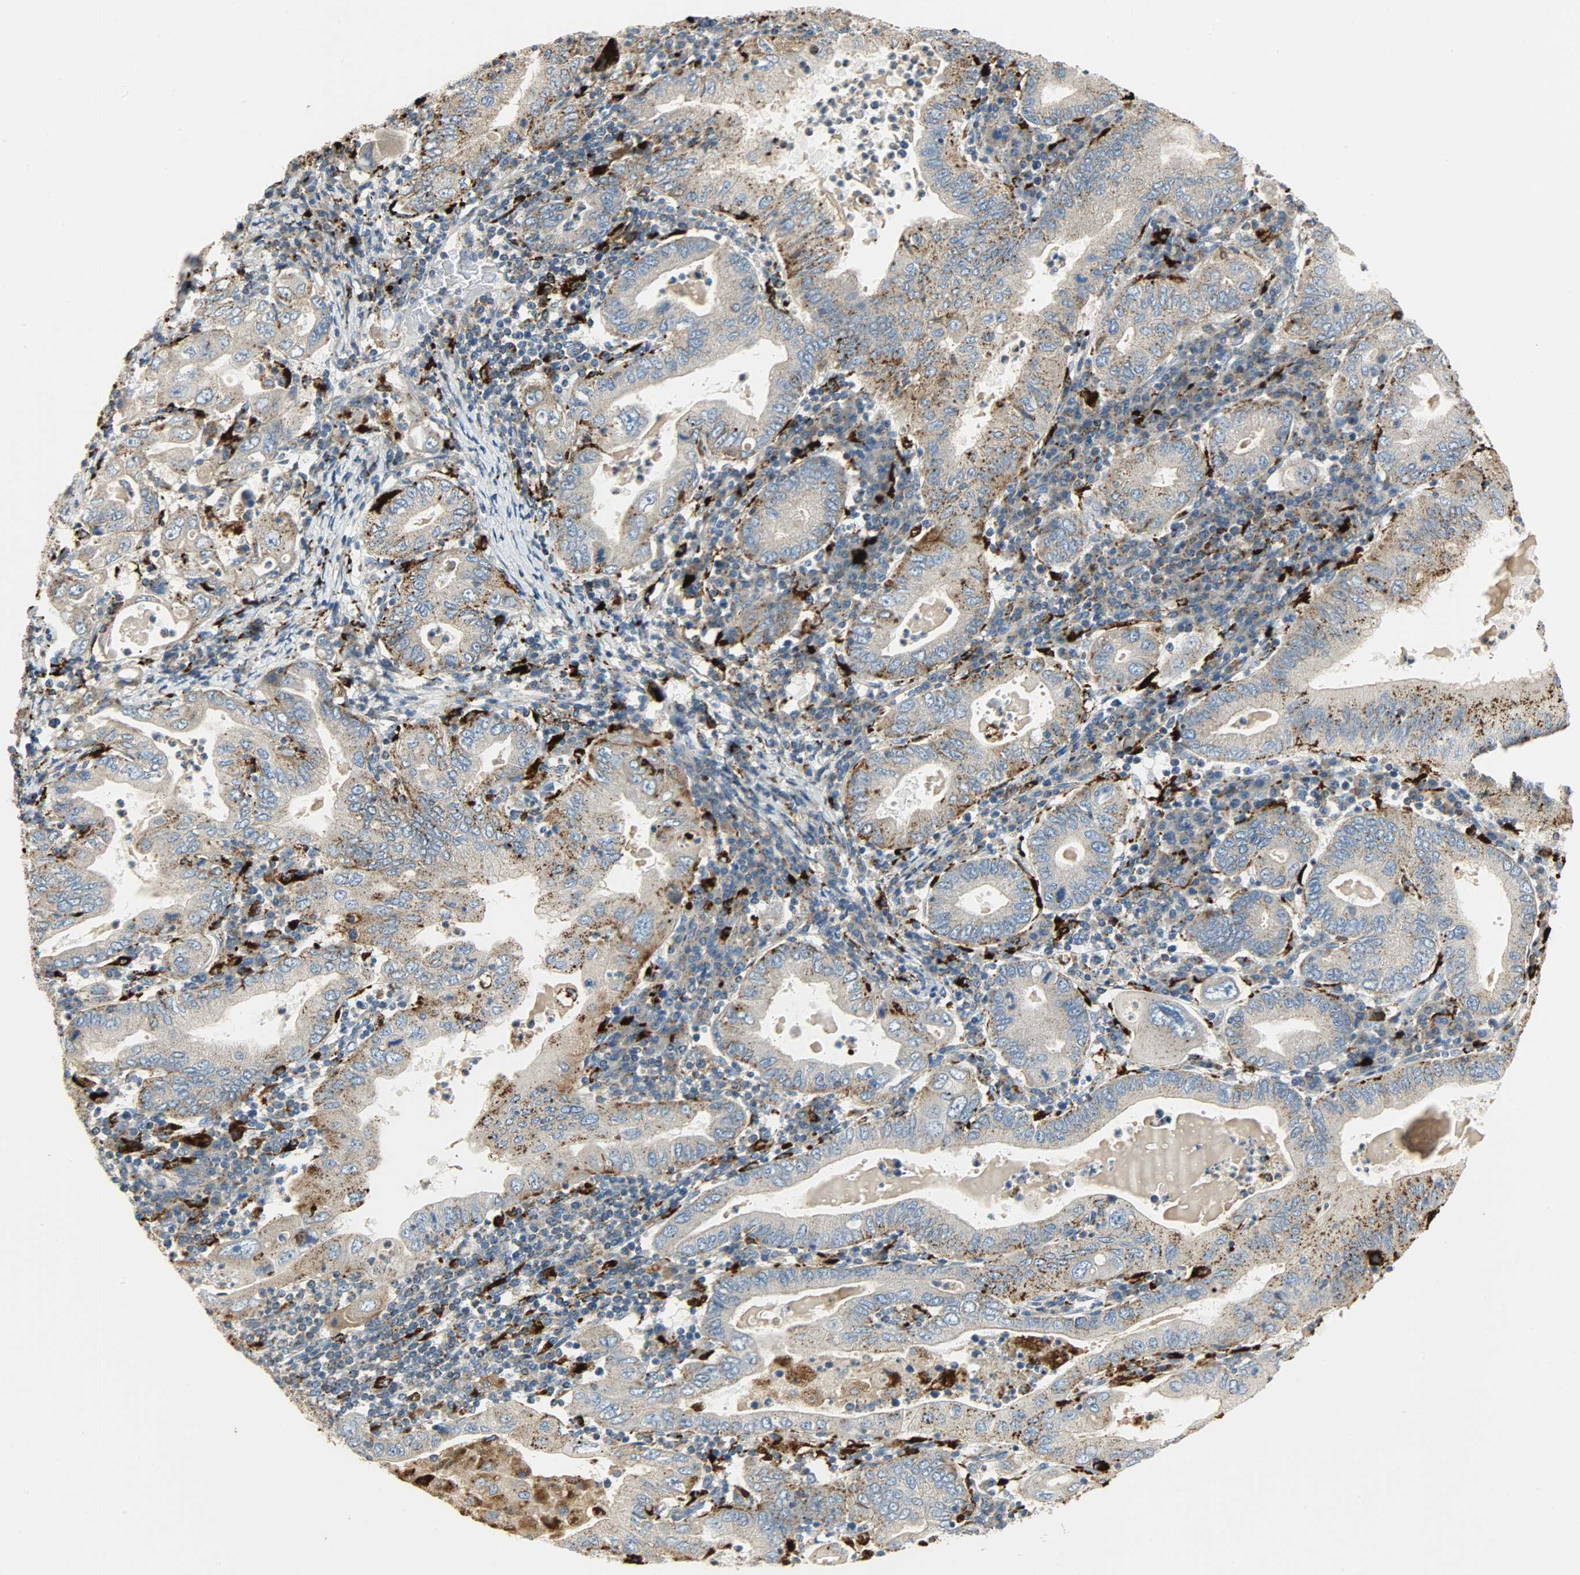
{"staining": {"intensity": "moderate", "quantity": ">75%", "location": "cytoplasmic/membranous"}, "tissue": "stomach cancer", "cell_type": "Tumor cells", "image_type": "cancer", "snomed": [{"axis": "morphology", "description": "Normal tissue, NOS"}, {"axis": "morphology", "description": "Adenocarcinoma, NOS"}, {"axis": "topography", "description": "Esophagus"}, {"axis": "topography", "description": "Stomach, upper"}, {"axis": "topography", "description": "Peripheral nerve tissue"}], "caption": "A medium amount of moderate cytoplasmic/membranous staining is appreciated in approximately >75% of tumor cells in adenocarcinoma (stomach) tissue.", "gene": "ASAH1", "patient": {"sex": "male", "age": 62}}